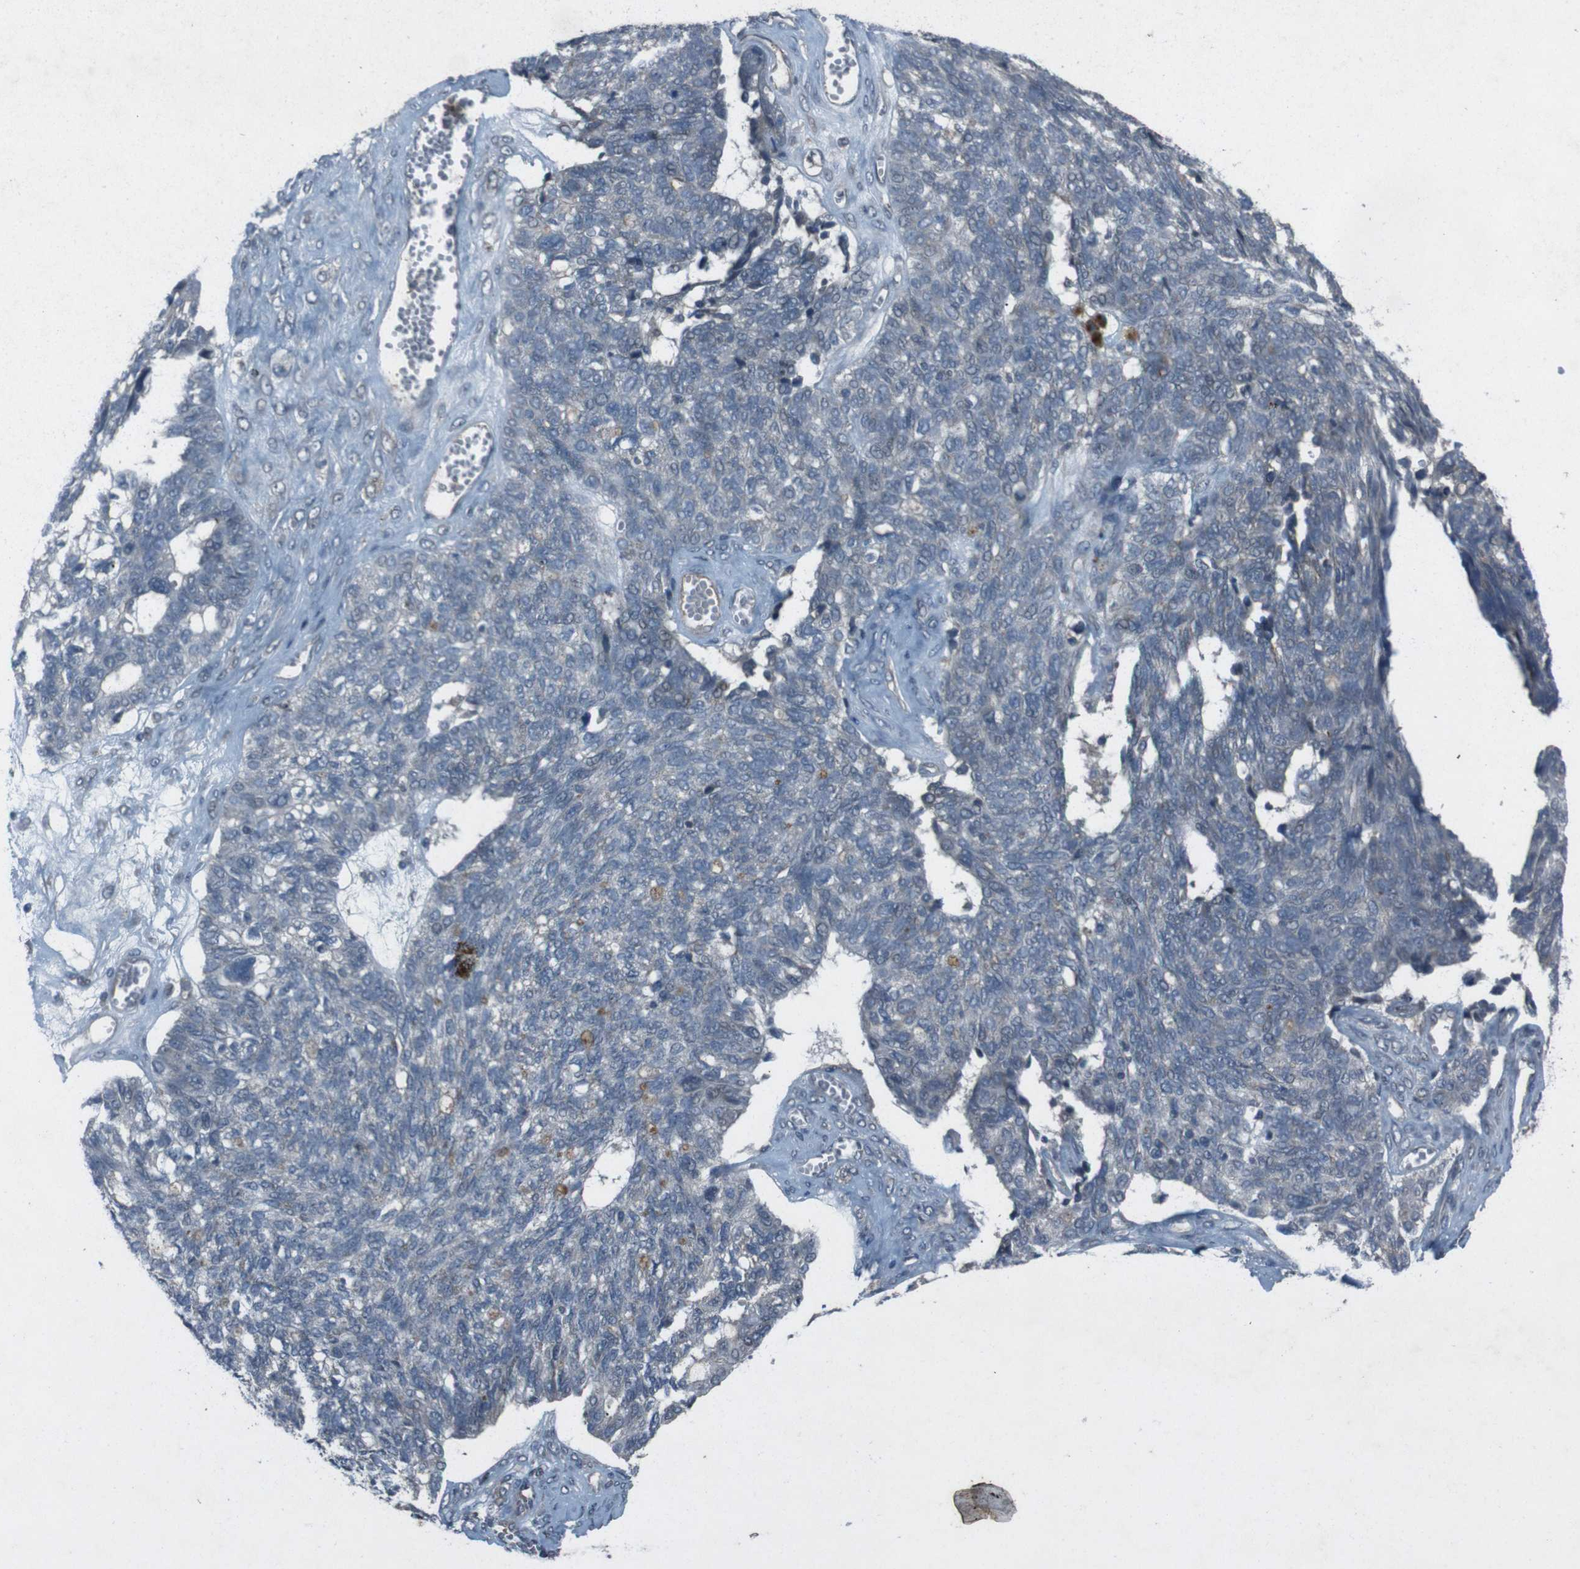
{"staining": {"intensity": "negative", "quantity": "none", "location": "none"}, "tissue": "ovarian cancer", "cell_type": "Tumor cells", "image_type": "cancer", "snomed": [{"axis": "morphology", "description": "Cystadenocarcinoma, serous, NOS"}, {"axis": "topography", "description": "Ovary"}], "caption": "An image of human ovarian cancer is negative for staining in tumor cells. (Stains: DAB immunohistochemistry with hematoxylin counter stain, Microscopy: brightfield microscopy at high magnification).", "gene": "EFNA5", "patient": {"sex": "female", "age": 79}}